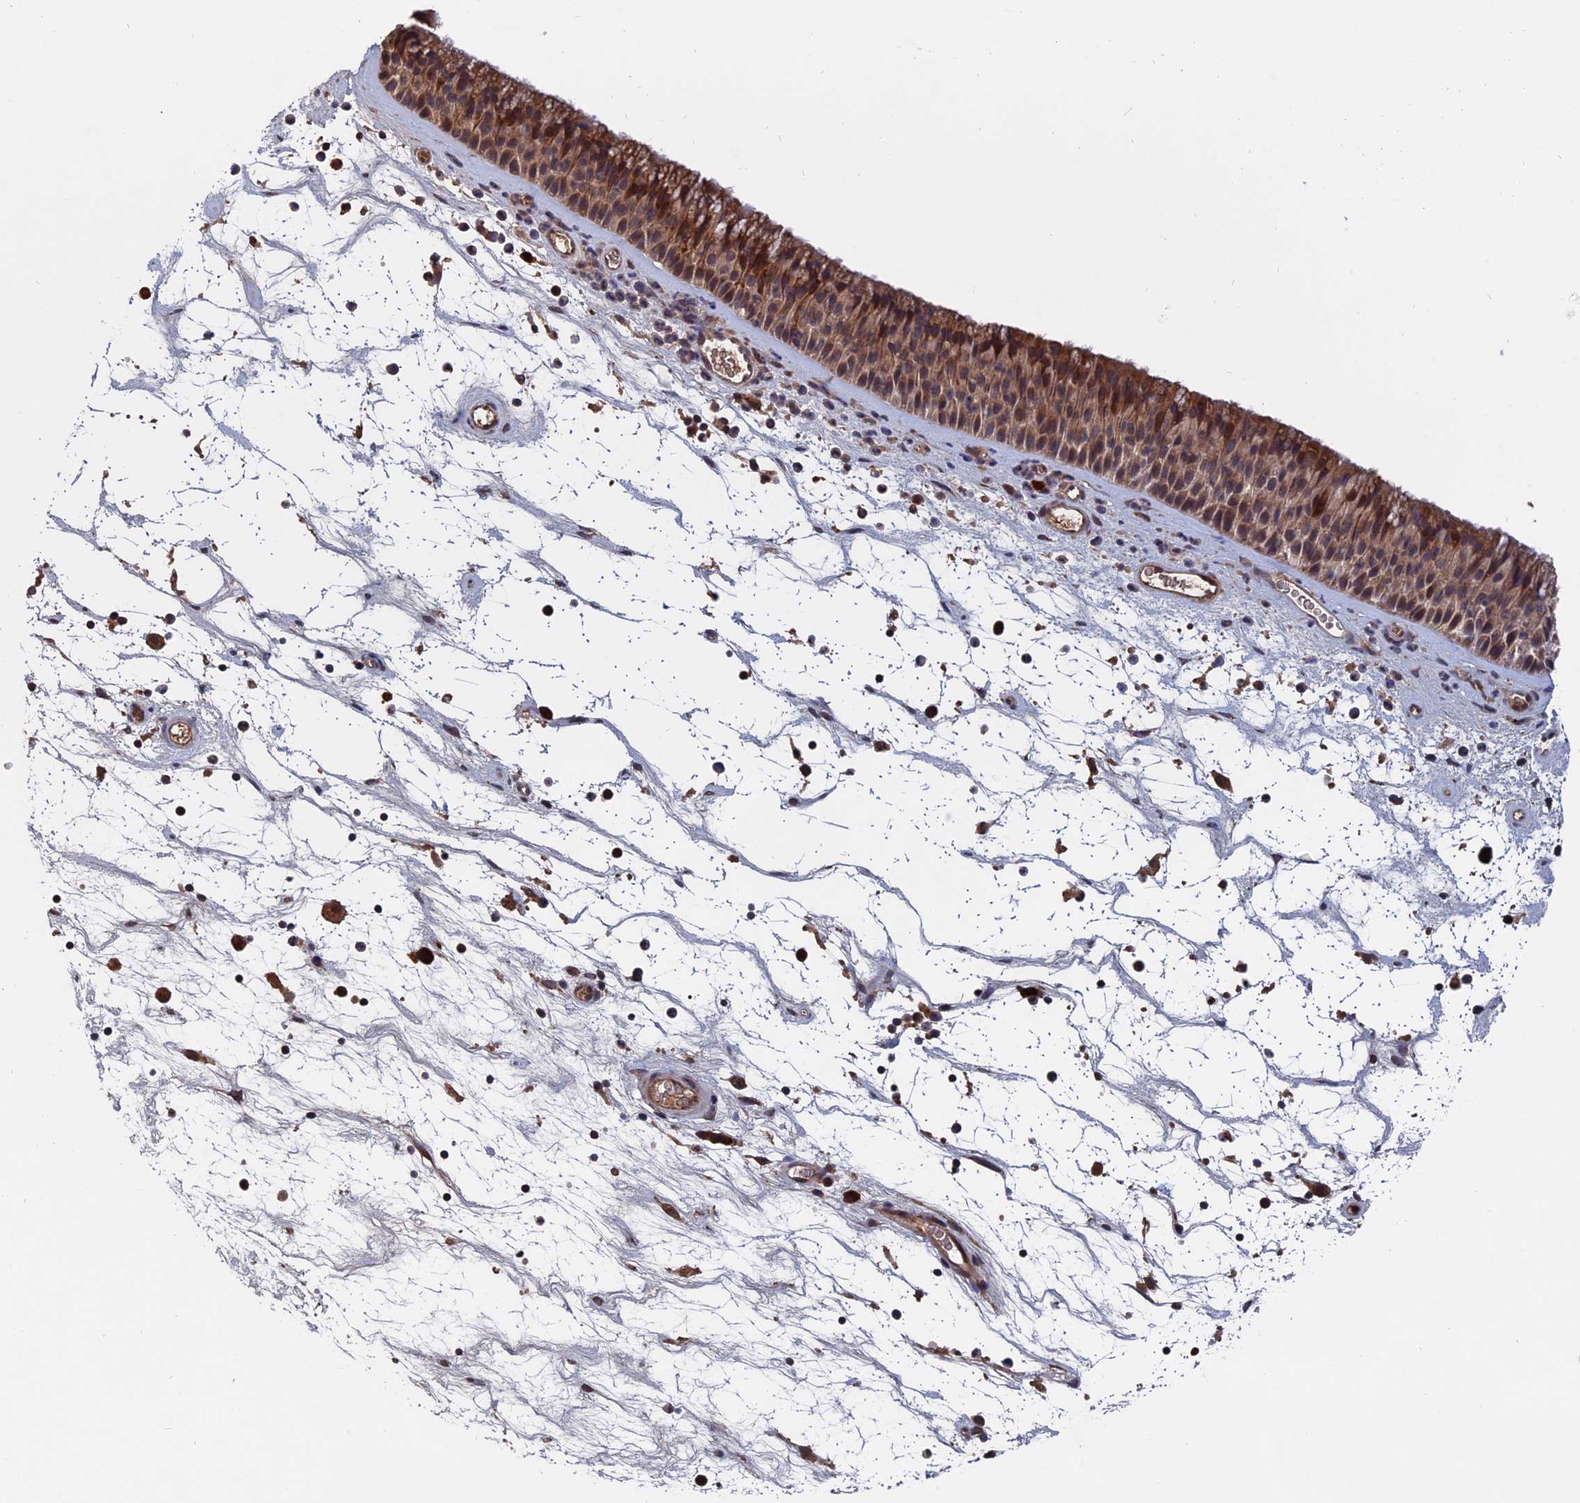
{"staining": {"intensity": "strong", "quantity": ">75%", "location": "cytoplasmic/membranous"}, "tissue": "nasopharynx", "cell_type": "Respiratory epithelial cells", "image_type": "normal", "snomed": [{"axis": "morphology", "description": "Normal tissue, NOS"}, {"axis": "topography", "description": "Nasopharynx"}], "caption": "Immunohistochemistry (IHC) staining of normal nasopharynx, which demonstrates high levels of strong cytoplasmic/membranous staining in approximately >75% of respiratory epithelial cells indicating strong cytoplasmic/membranous protein expression. The staining was performed using DAB (brown) for protein detection and nuclei were counterstained in hematoxylin (blue).", "gene": "TRAPPC2L", "patient": {"sex": "male", "age": 64}}